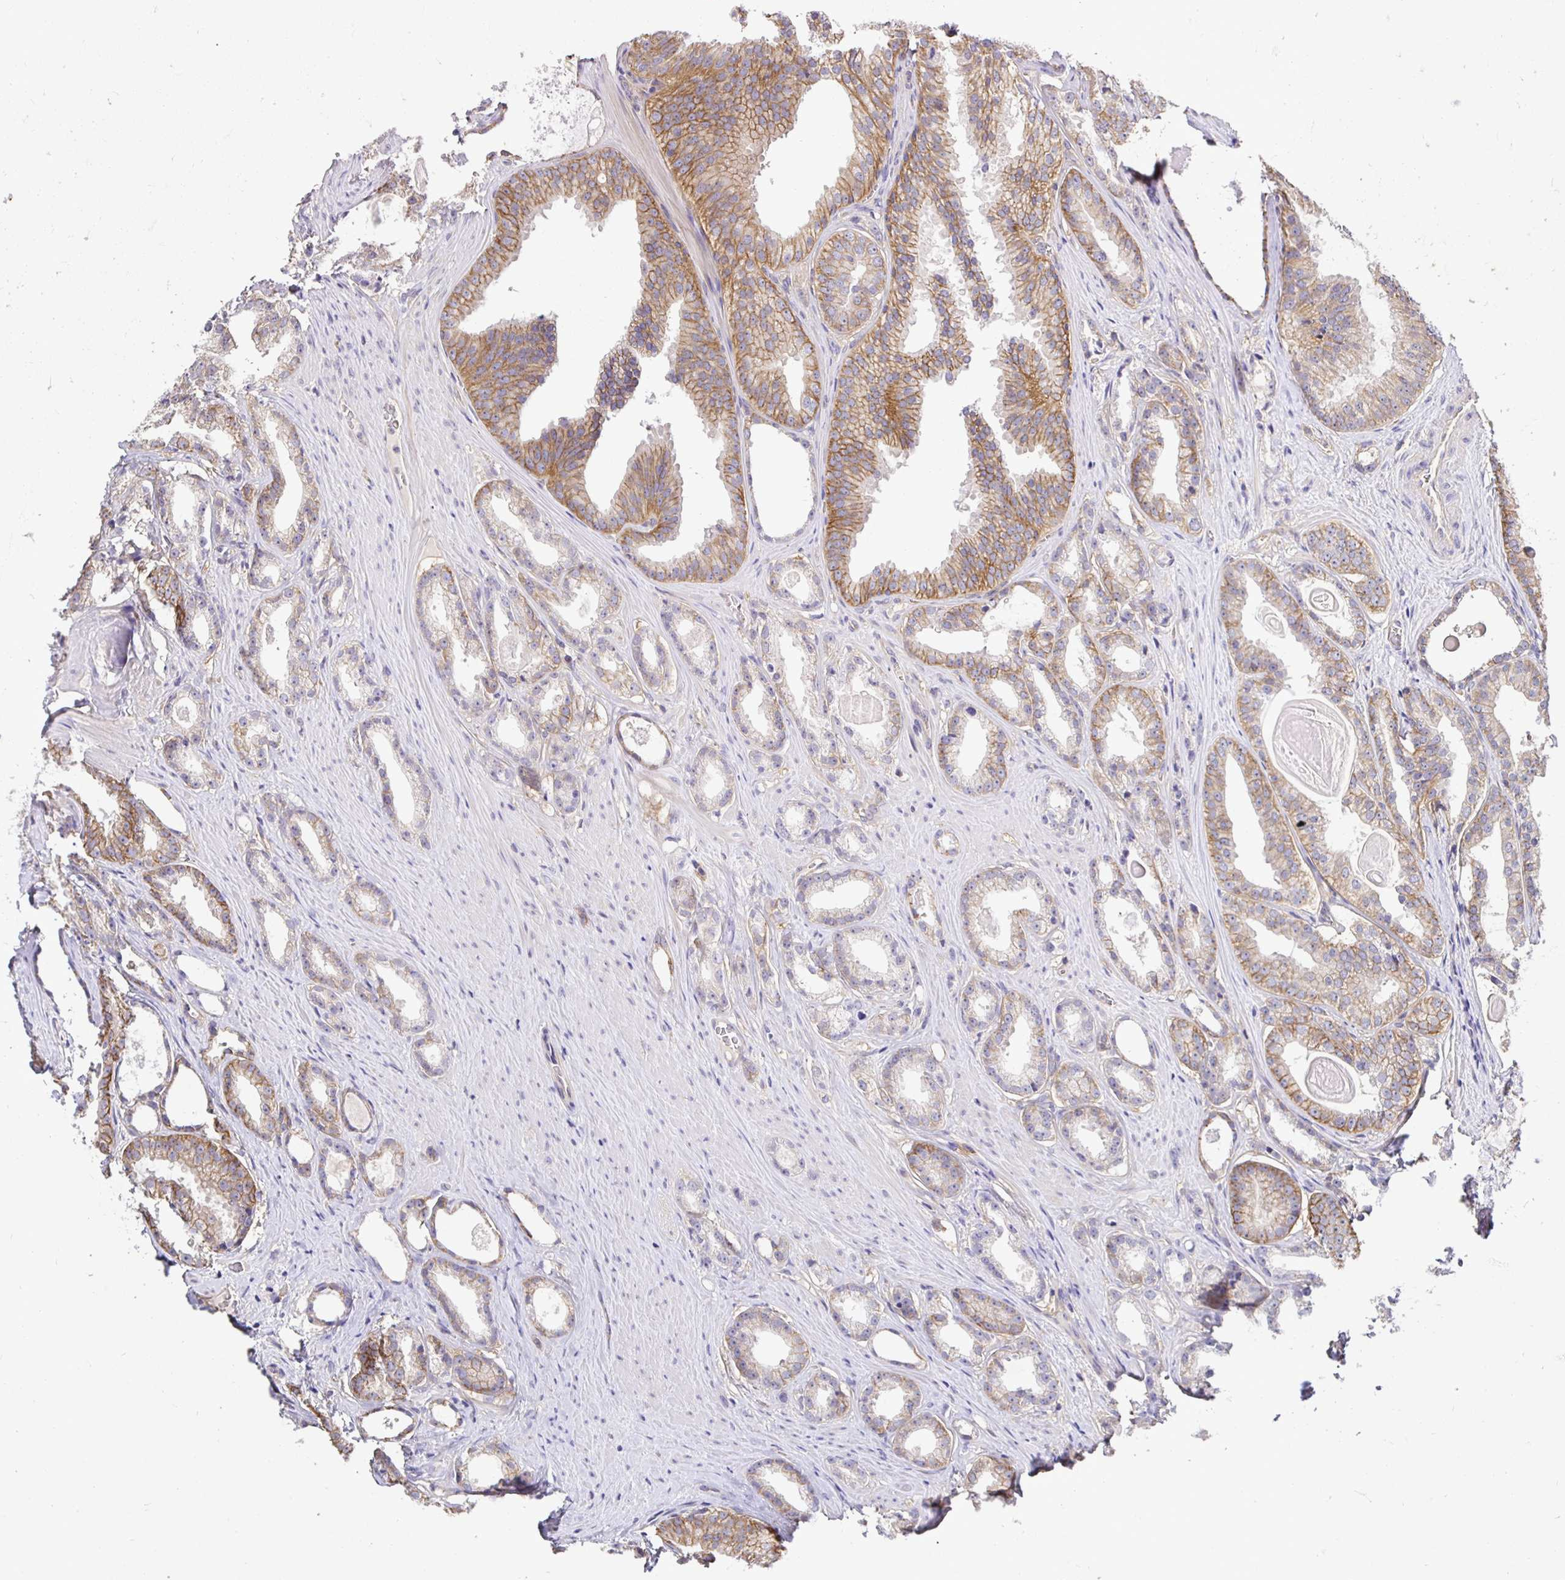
{"staining": {"intensity": "moderate", "quantity": "25%-75%", "location": "cytoplasmic/membranous"}, "tissue": "prostate cancer", "cell_type": "Tumor cells", "image_type": "cancer", "snomed": [{"axis": "morphology", "description": "Adenocarcinoma, Low grade"}, {"axis": "topography", "description": "Prostate"}], "caption": "Moderate cytoplasmic/membranous staining for a protein is appreciated in approximately 25%-75% of tumor cells of prostate cancer using IHC.", "gene": "SLC9A1", "patient": {"sex": "male", "age": 65}}